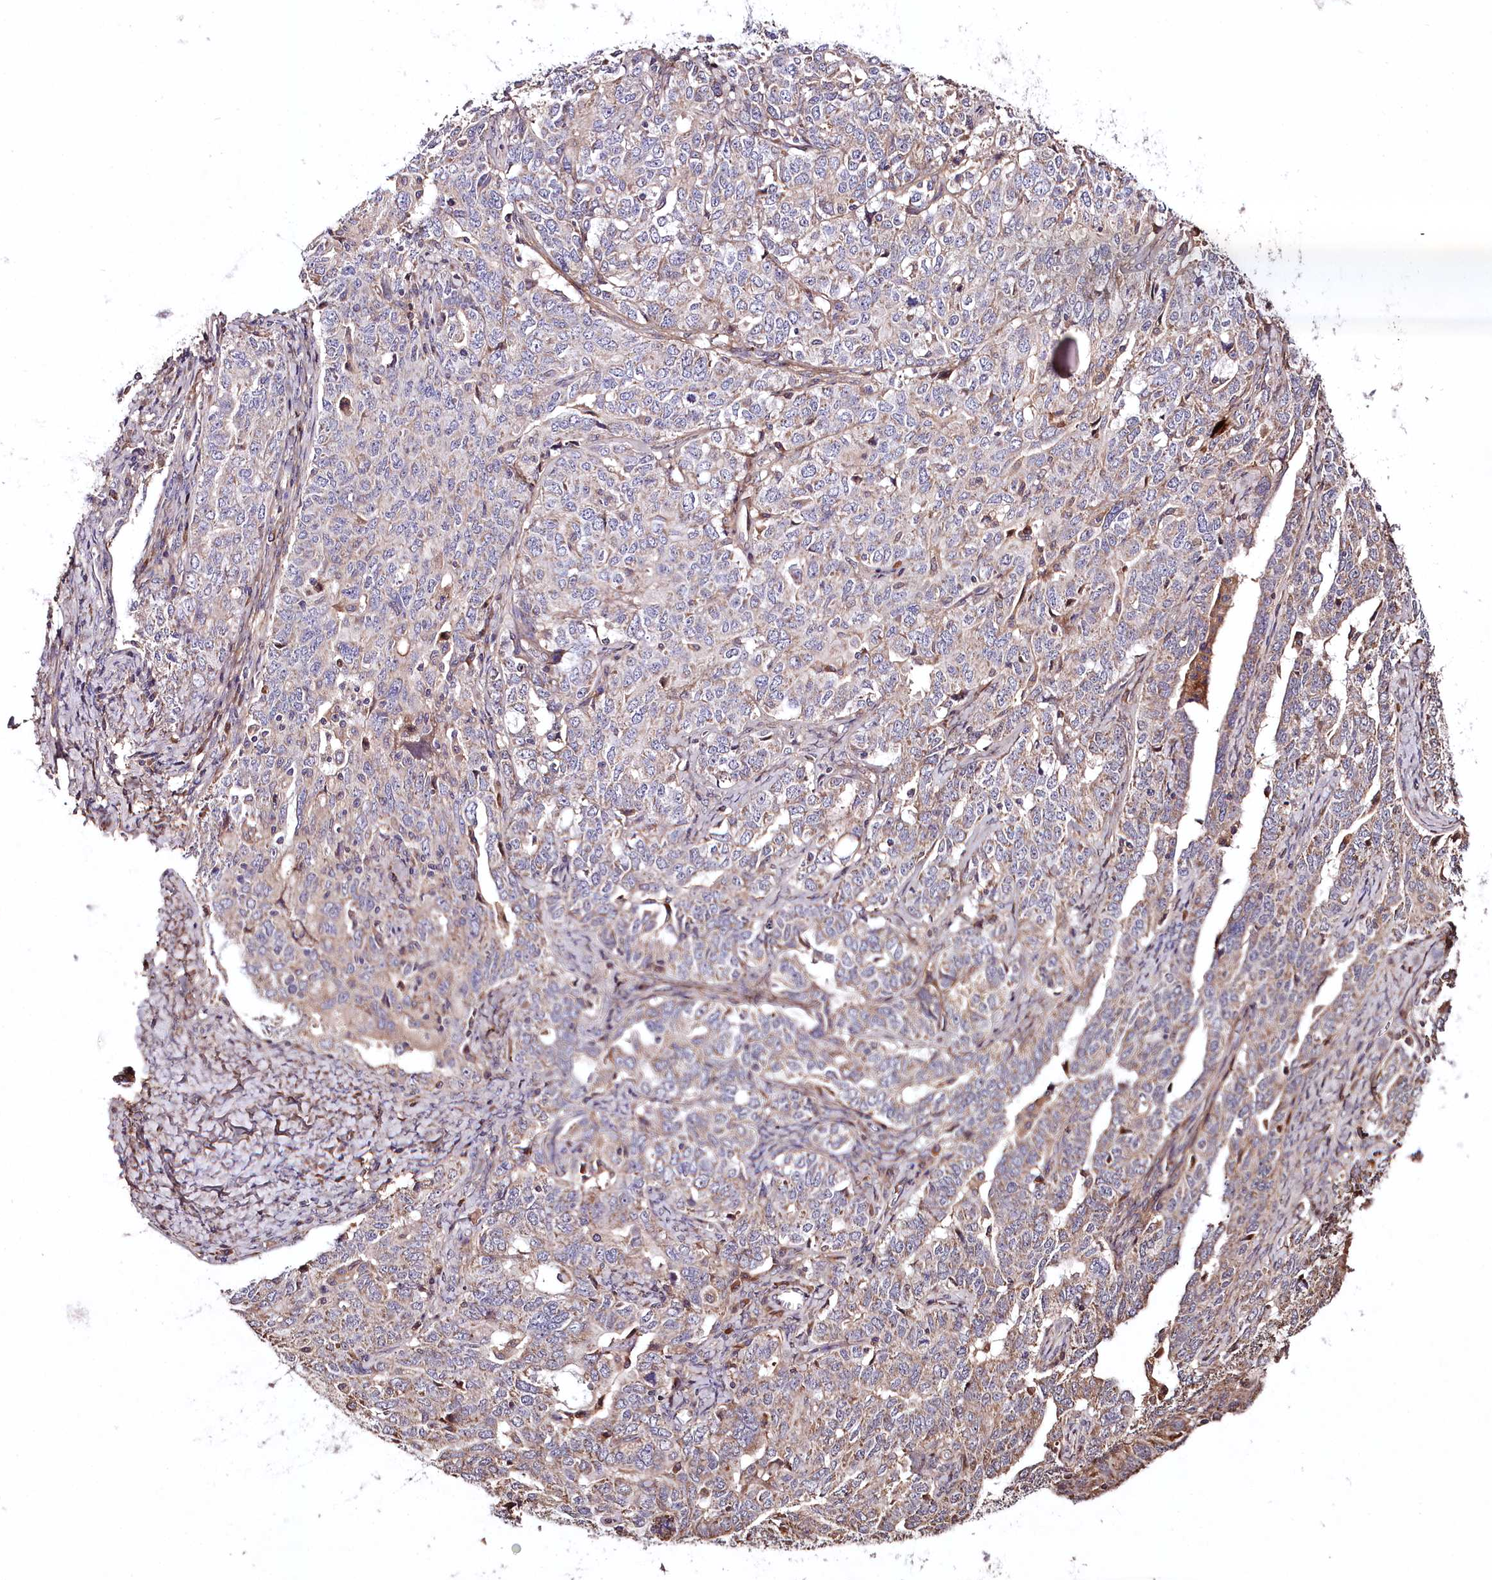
{"staining": {"intensity": "moderate", "quantity": "25%-75%", "location": "cytoplasmic/membranous"}, "tissue": "ovarian cancer", "cell_type": "Tumor cells", "image_type": "cancer", "snomed": [{"axis": "morphology", "description": "Carcinoma, endometroid"}, {"axis": "topography", "description": "Ovary"}], "caption": "Tumor cells reveal medium levels of moderate cytoplasmic/membranous positivity in approximately 25%-75% of cells in human ovarian cancer (endometroid carcinoma).", "gene": "TNPO3", "patient": {"sex": "female", "age": 62}}